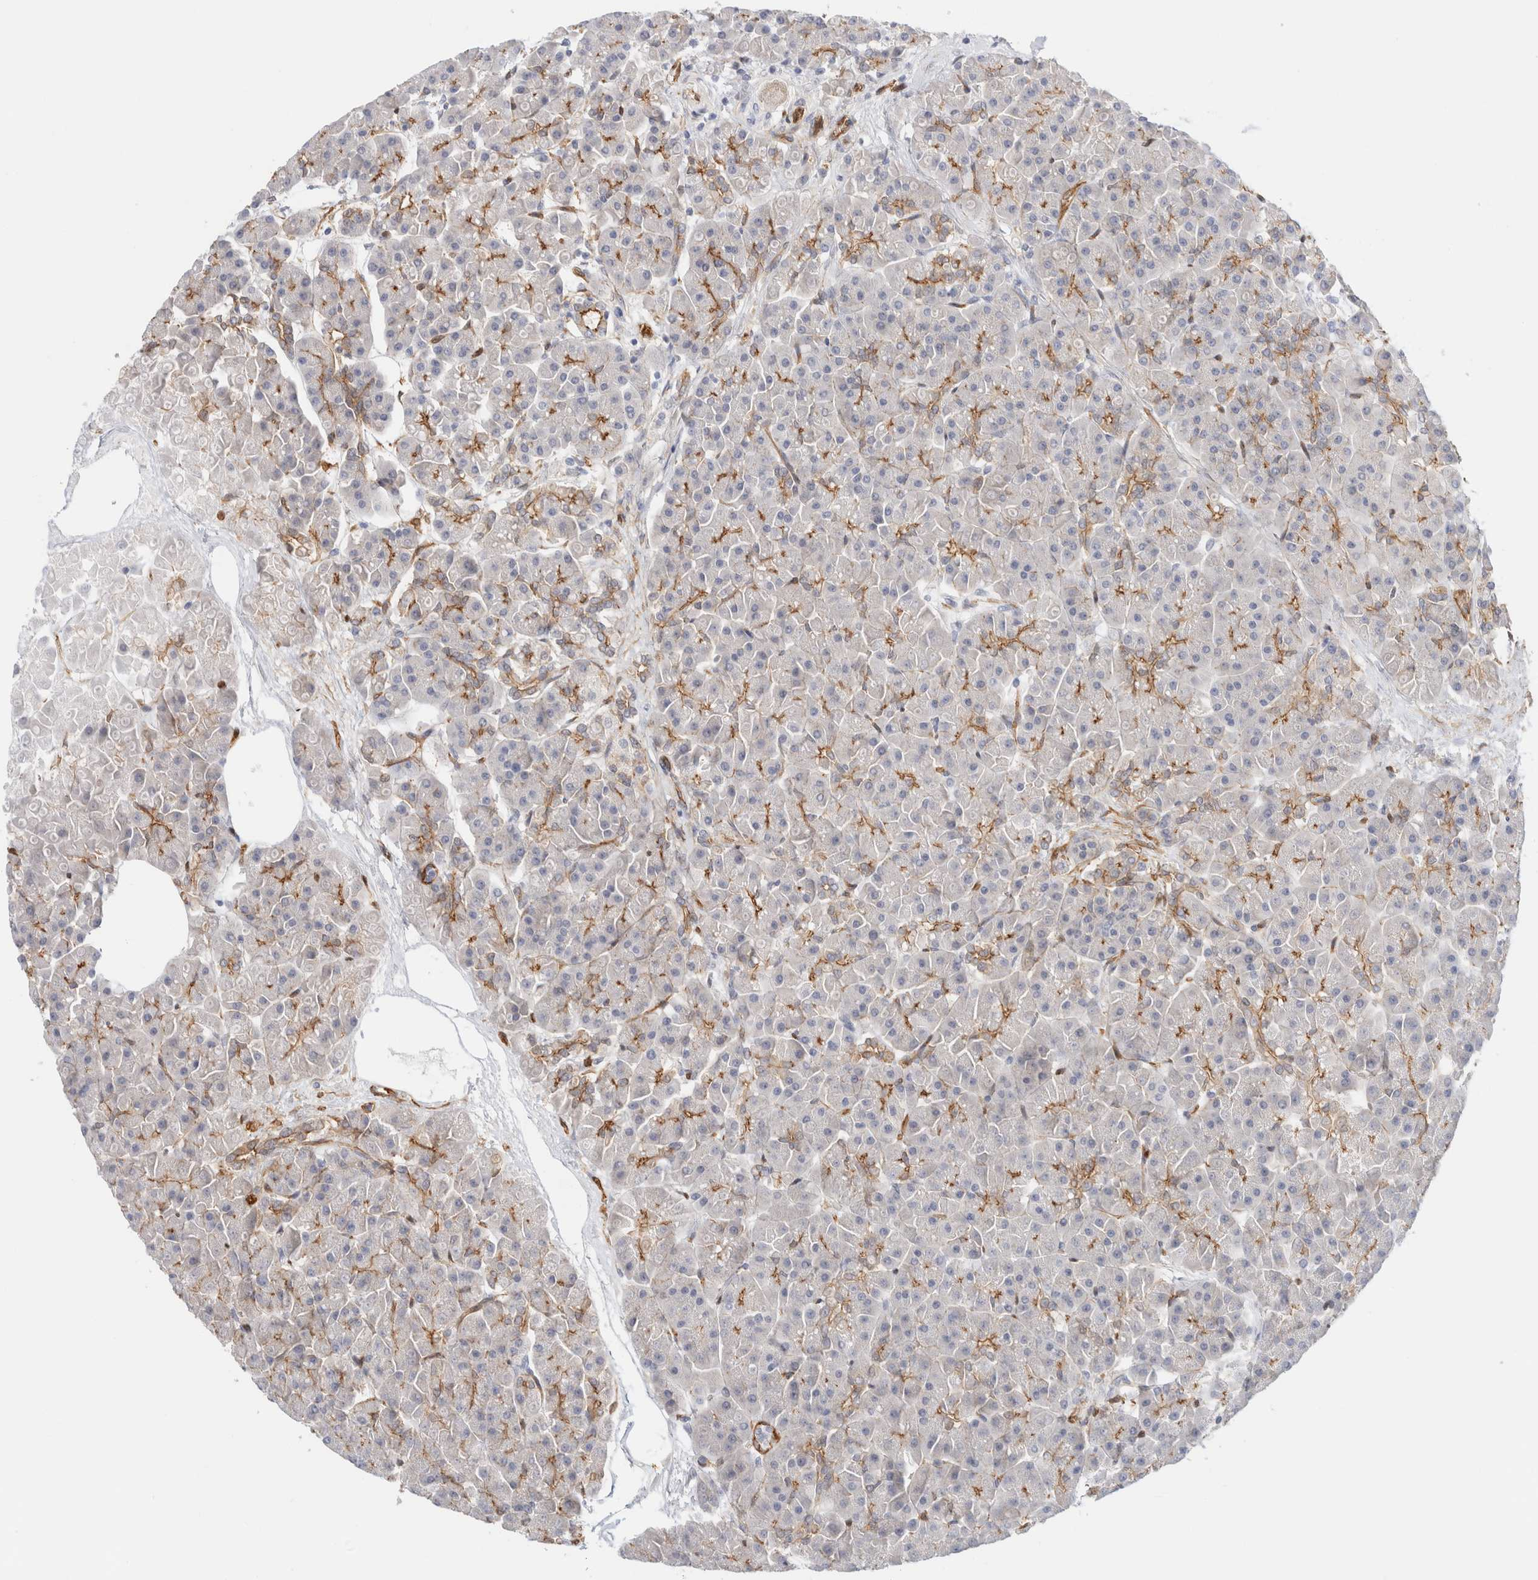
{"staining": {"intensity": "moderate", "quantity": "<25%", "location": "cytoplasmic/membranous"}, "tissue": "pancreas", "cell_type": "Exocrine glandular cells", "image_type": "normal", "snomed": [{"axis": "morphology", "description": "Normal tissue, NOS"}, {"axis": "topography", "description": "Pancreas"}], "caption": "Immunohistochemistry of normal human pancreas reveals low levels of moderate cytoplasmic/membranous staining in about <25% of exocrine glandular cells. (brown staining indicates protein expression, while blue staining denotes nuclei).", "gene": "LMCD1", "patient": {"sex": "female", "age": 70}}